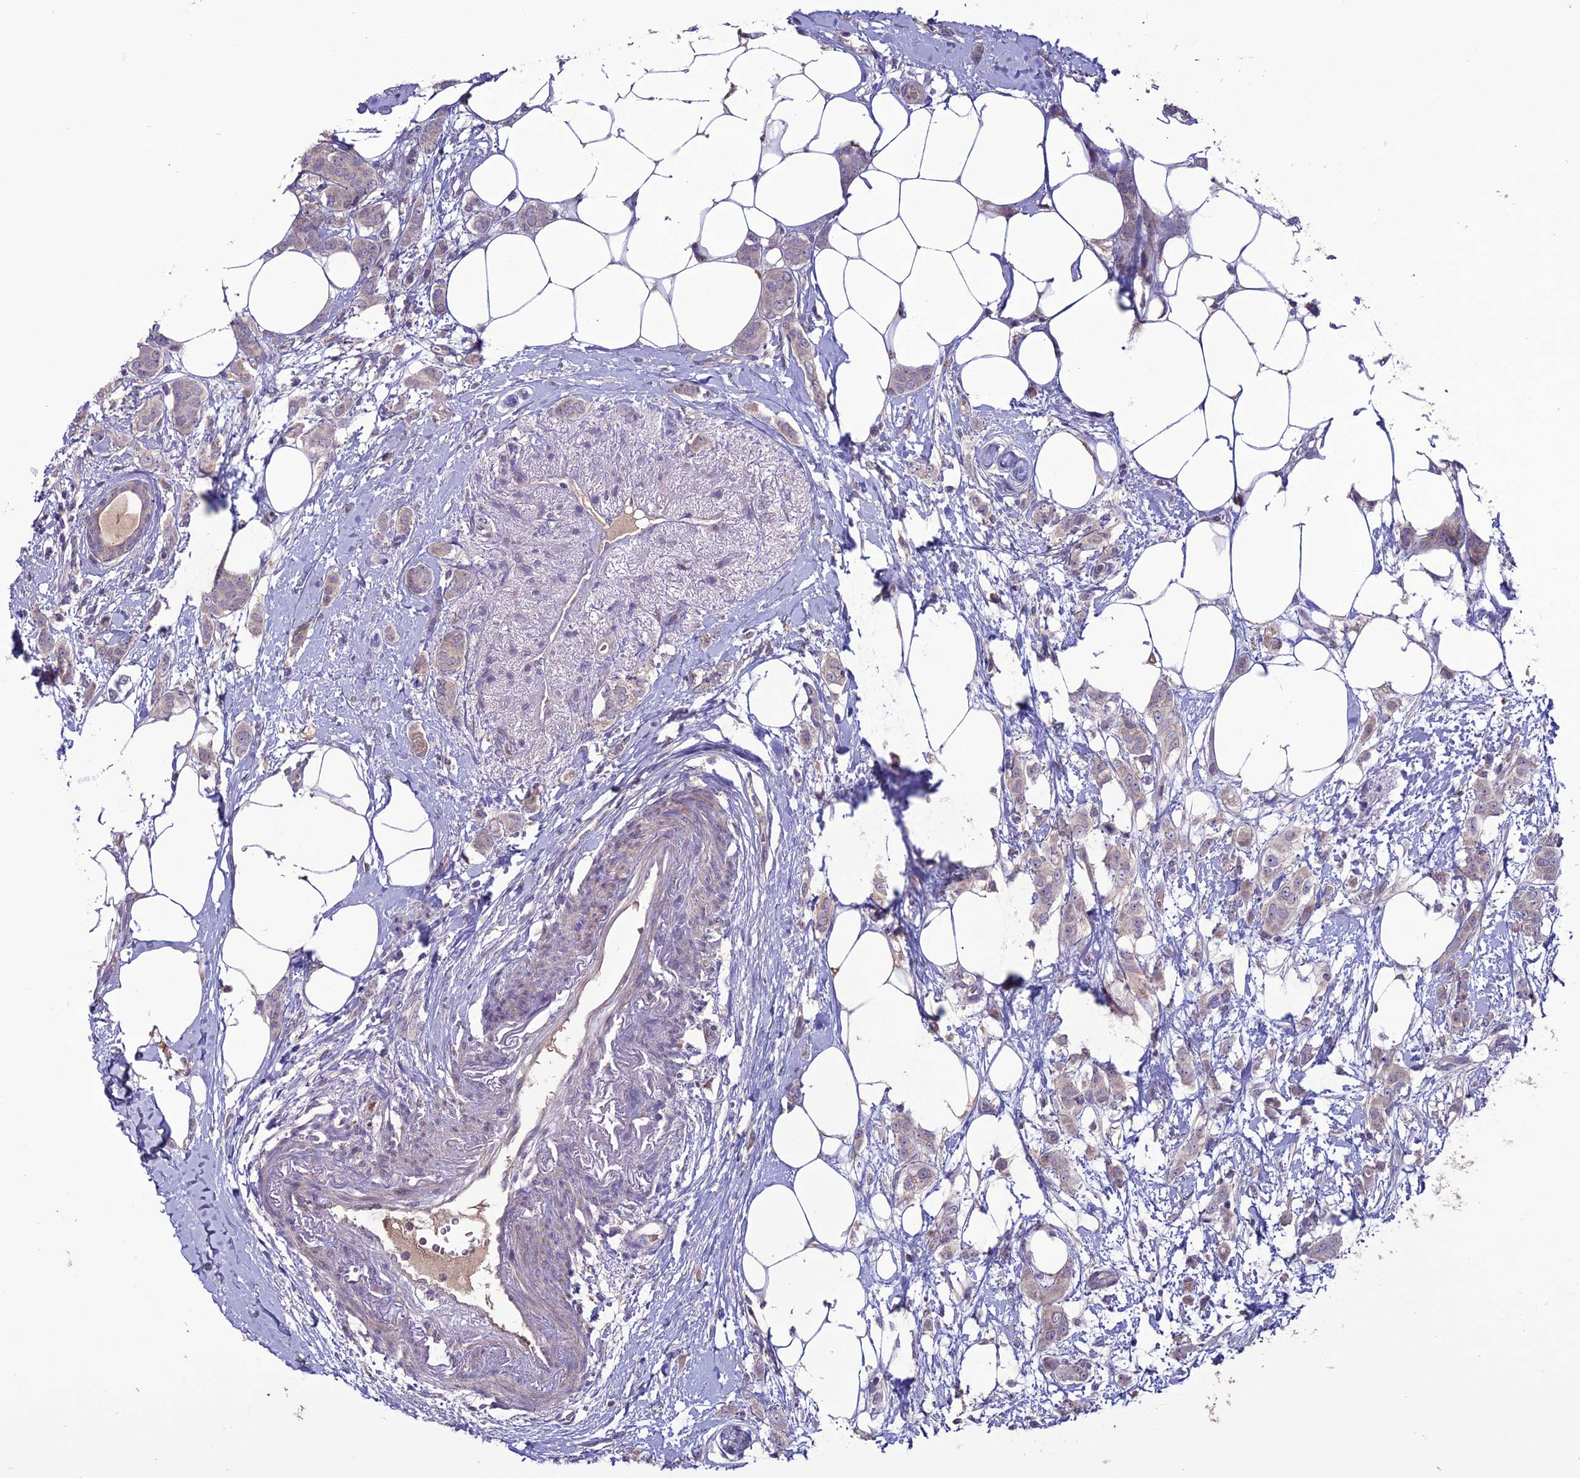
{"staining": {"intensity": "weak", "quantity": "<25%", "location": "cytoplasmic/membranous"}, "tissue": "breast cancer", "cell_type": "Tumor cells", "image_type": "cancer", "snomed": [{"axis": "morphology", "description": "Duct carcinoma"}, {"axis": "topography", "description": "Breast"}], "caption": "Protein analysis of breast cancer (infiltrating ductal carcinoma) shows no significant expression in tumor cells. The staining is performed using DAB brown chromogen with nuclei counter-stained in using hematoxylin.", "gene": "C2orf76", "patient": {"sex": "female", "age": 72}}